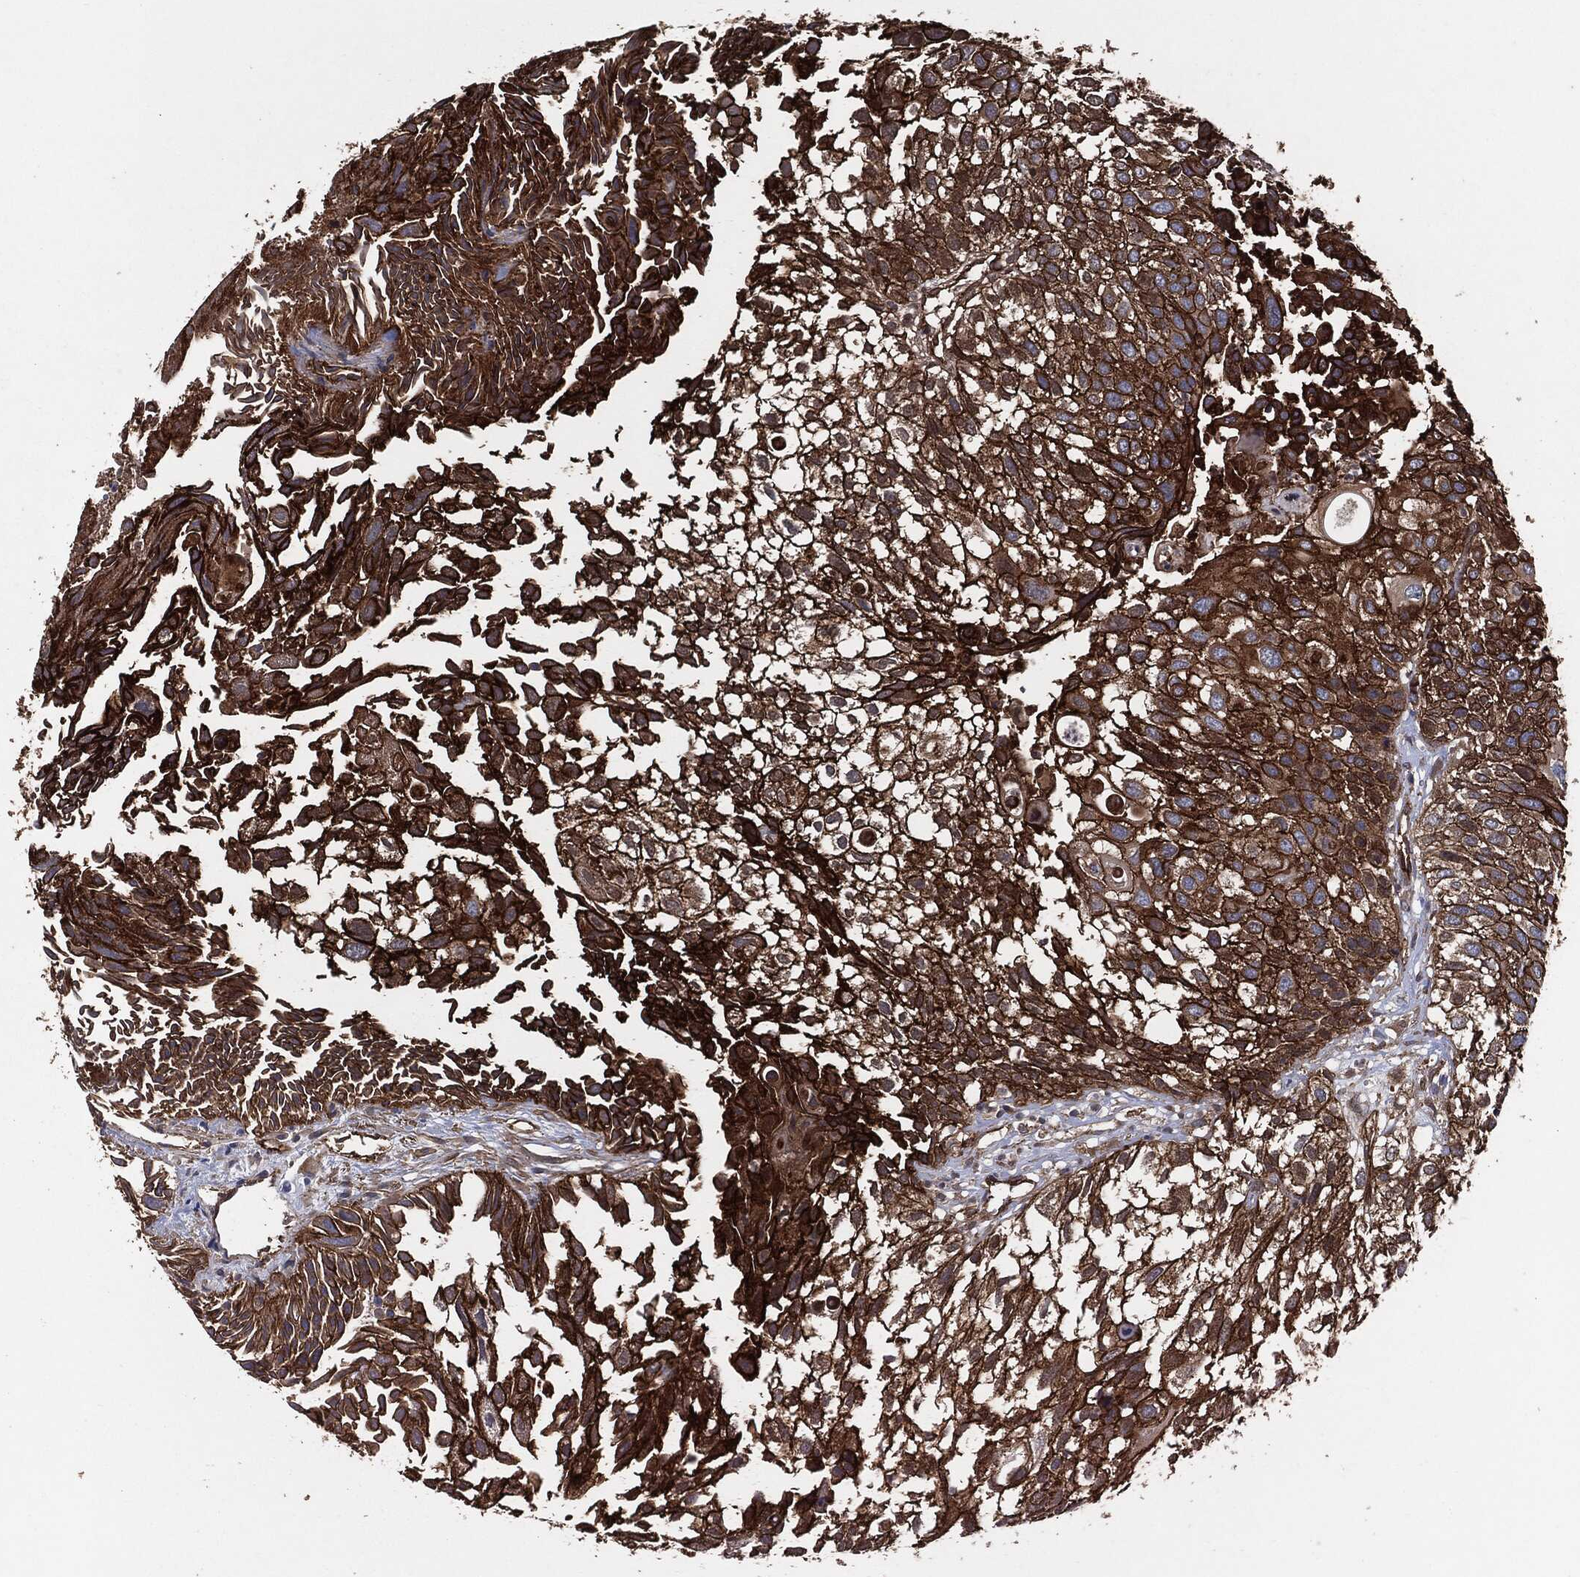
{"staining": {"intensity": "strong", "quantity": "25%-75%", "location": "cytoplasmic/membranous"}, "tissue": "urothelial cancer", "cell_type": "Tumor cells", "image_type": "cancer", "snomed": [{"axis": "morphology", "description": "Urothelial carcinoma, High grade"}, {"axis": "topography", "description": "Urinary bladder"}], "caption": "A brown stain shows strong cytoplasmic/membranous positivity of a protein in high-grade urothelial carcinoma tumor cells.", "gene": "CTNNA1", "patient": {"sex": "female", "age": 79}}